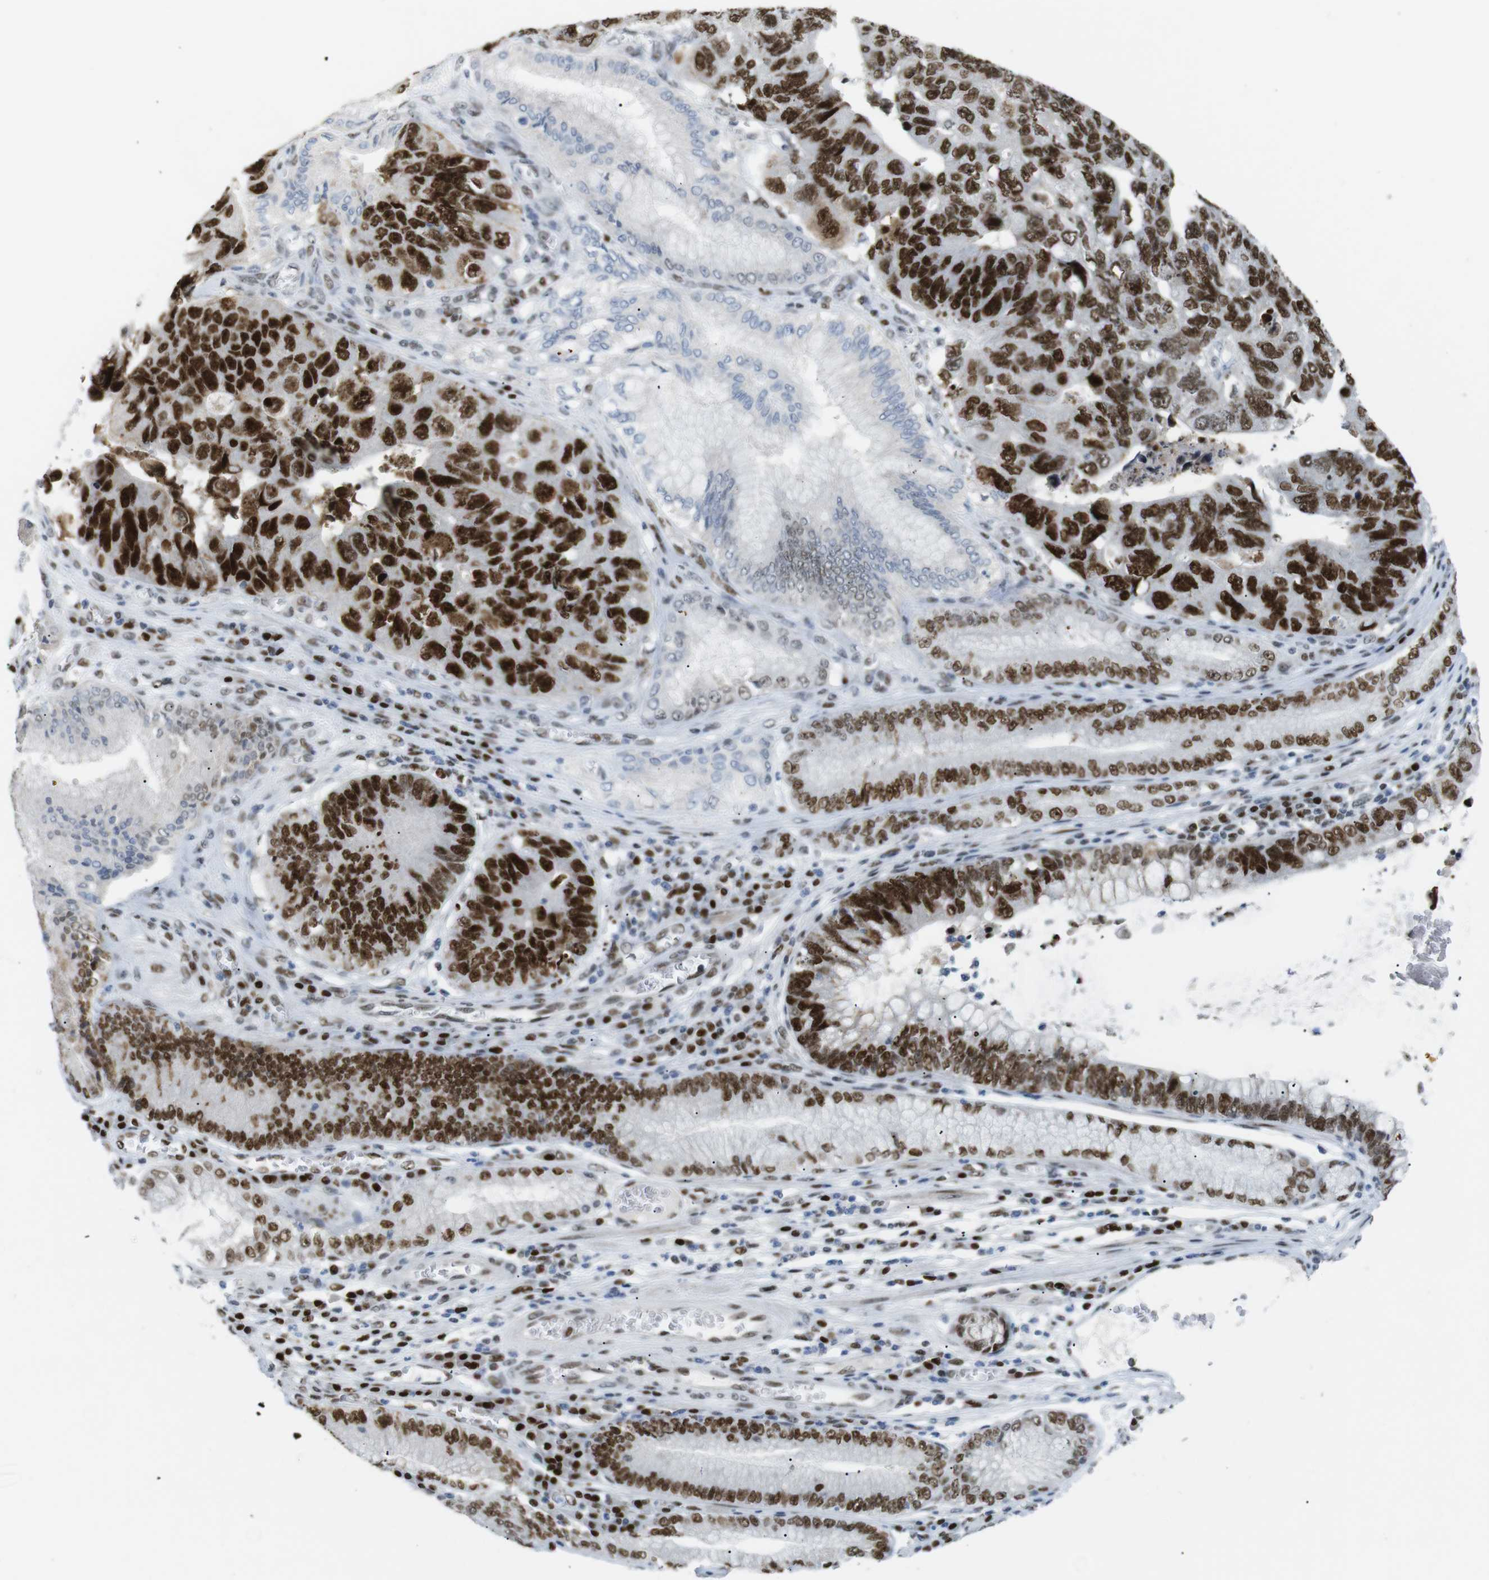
{"staining": {"intensity": "strong", "quantity": ">75%", "location": "nuclear"}, "tissue": "stomach cancer", "cell_type": "Tumor cells", "image_type": "cancer", "snomed": [{"axis": "morphology", "description": "Adenocarcinoma, NOS"}, {"axis": "topography", "description": "Stomach"}], "caption": "This histopathology image exhibits IHC staining of stomach cancer, with high strong nuclear staining in approximately >75% of tumor cells.", "gene": "RIOX2", "patient": {"sex": "male", "age": 59}}